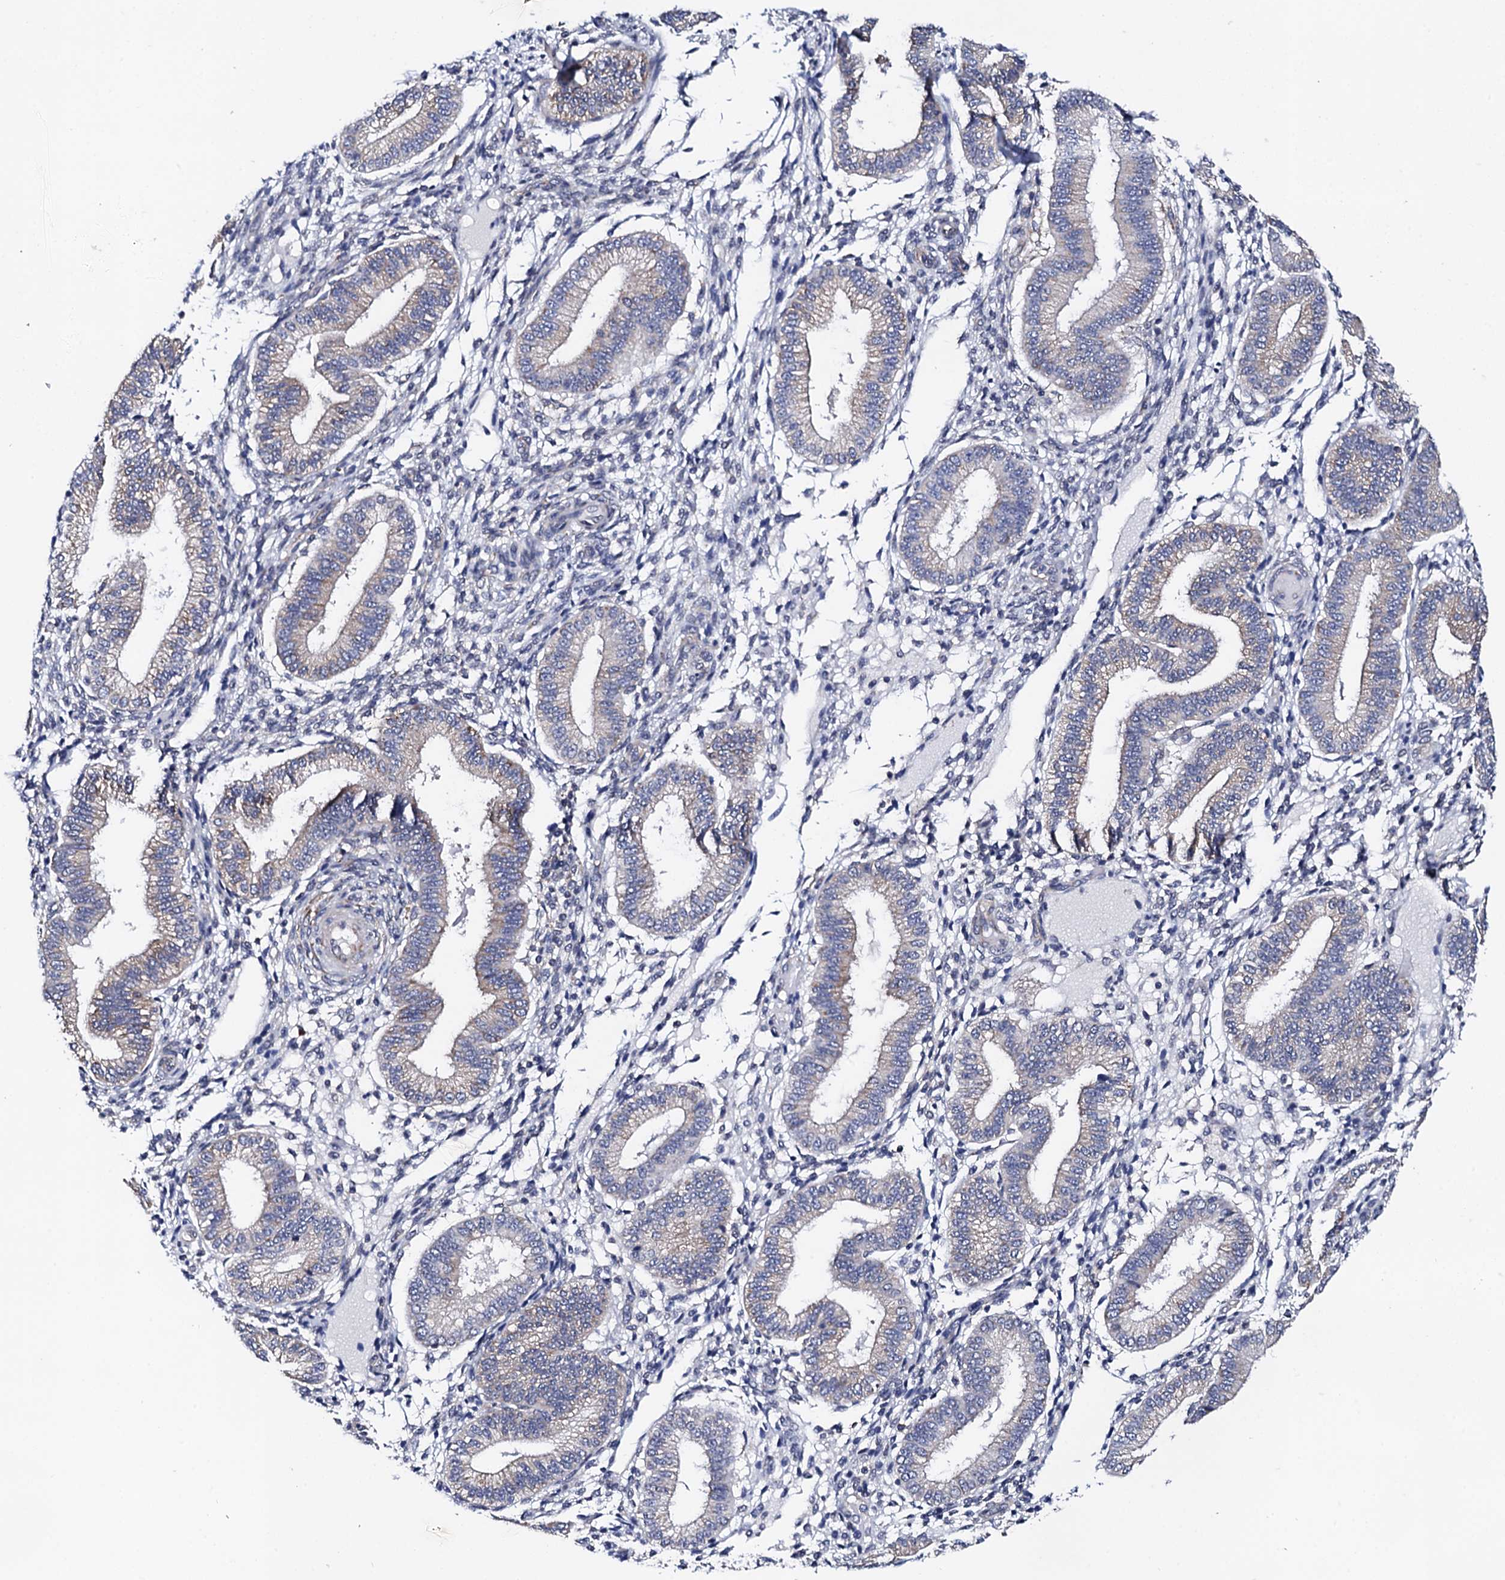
{"staining": {"intensity": "negative", "quantity": "none", "location": "none"}, "tissue": "endometrium", "cell_type": "Cells in endometrial stroma", "image_type": "normal", "snomed": [{"axis": "morphology", "description": "Normal tissue, NOS"}, {"axis": "topography", "description": "Endometrium"}], "caption": "This is an immunohistochemistry (IHC) photomicrograph of benign human endometrium. There is no staining in cells in endometrial stroma.", "gene": "NUP58", "patient": {"sex": "female", "age": 39}}